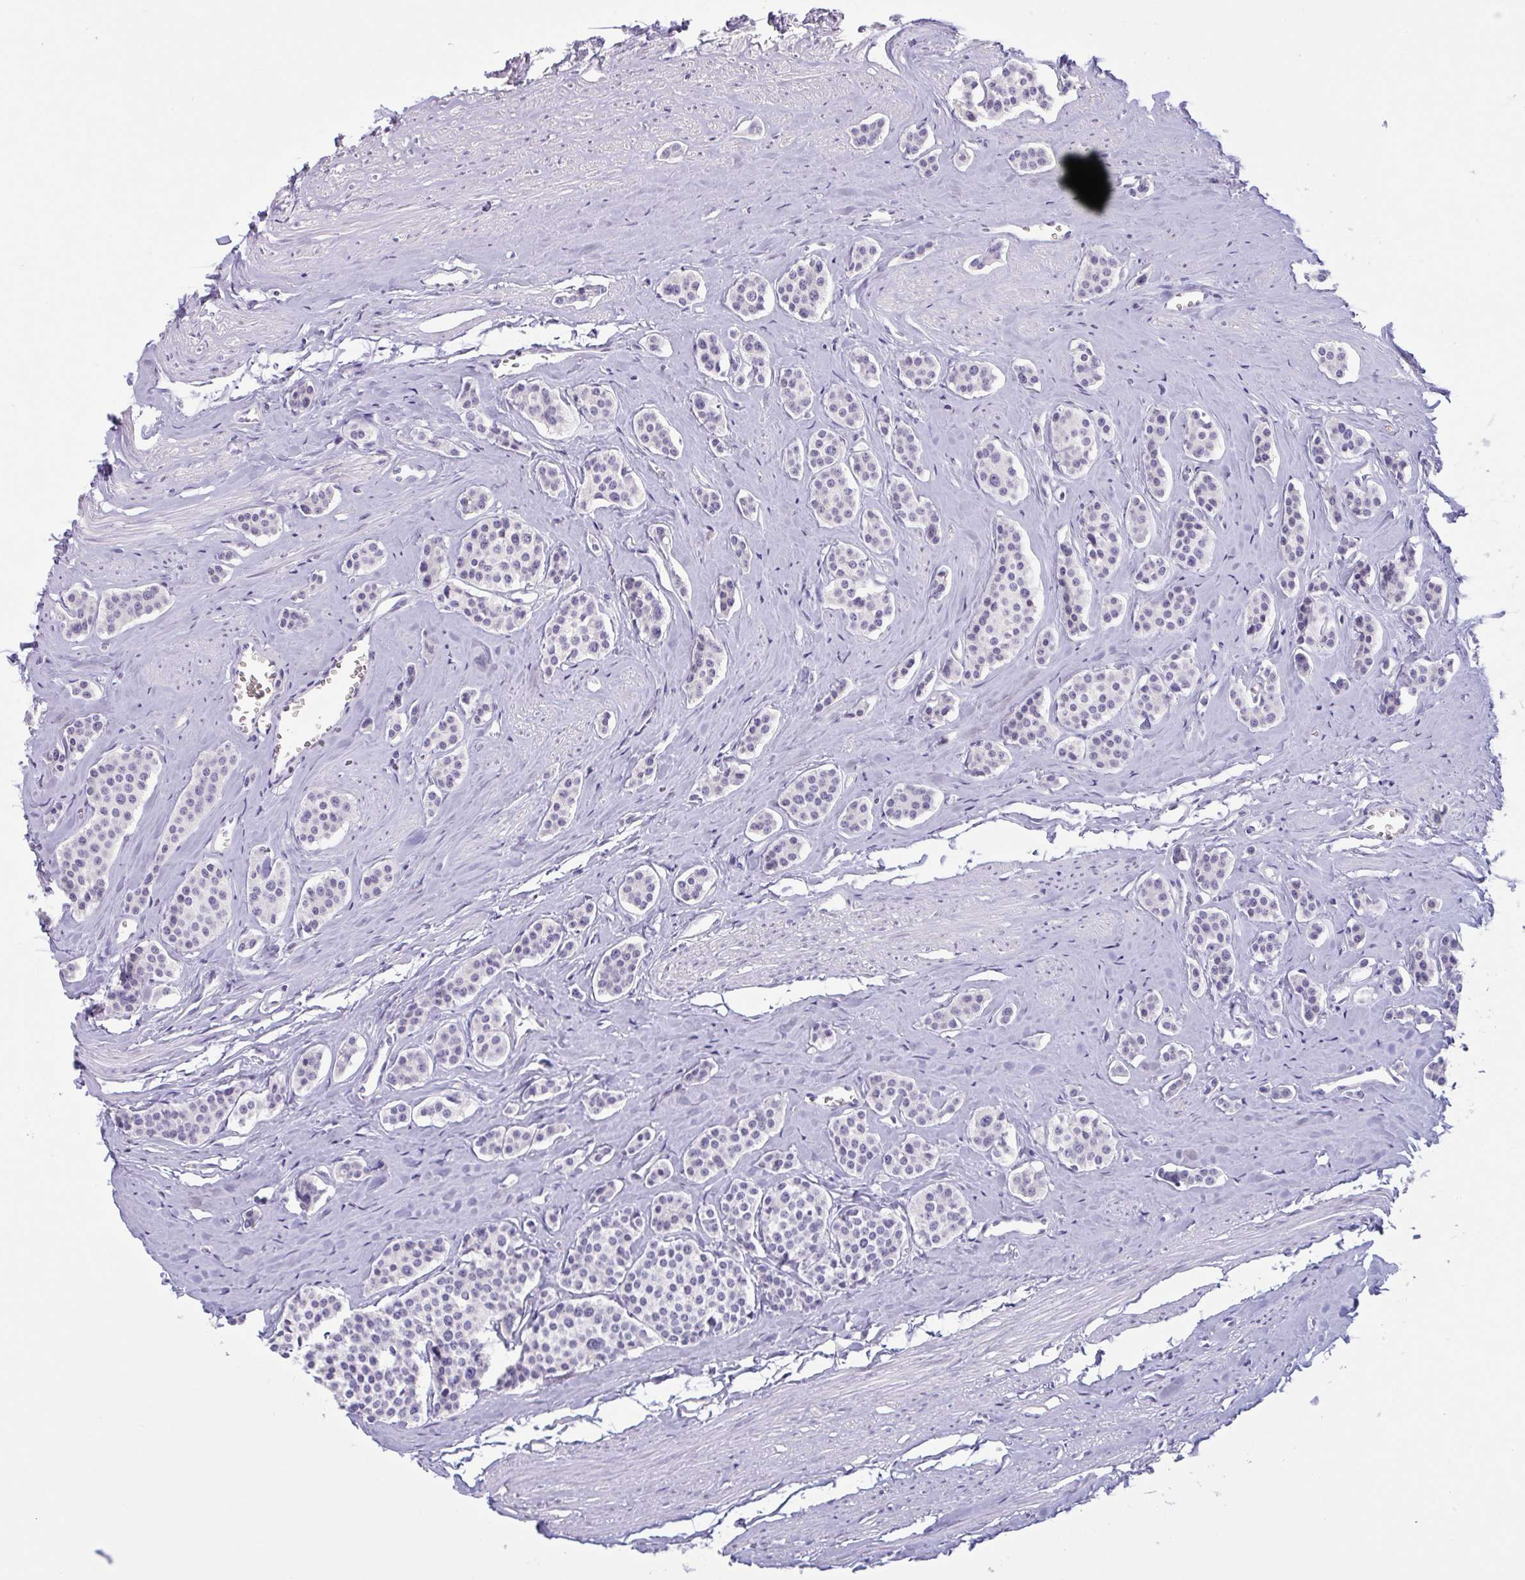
{"staining": {"intensity": "negative", "quantity": "none", "location": "none"}, "tissue": "carcinoid", "cell_type": "Tumor cells", "image_type": "cancer", "snomed": [{"axis": "morphology", "description": "Carcinoid, malignant, NOS"}, {"axis": "topography", "description": "Small intestine"}], "caption": "Carcinoid stained for a protein using immunohistochemistry (IHC) exhibits no positivity tumor cells.", "gene": "CTSE", "patient": {"sex": "male", "age": 60}}